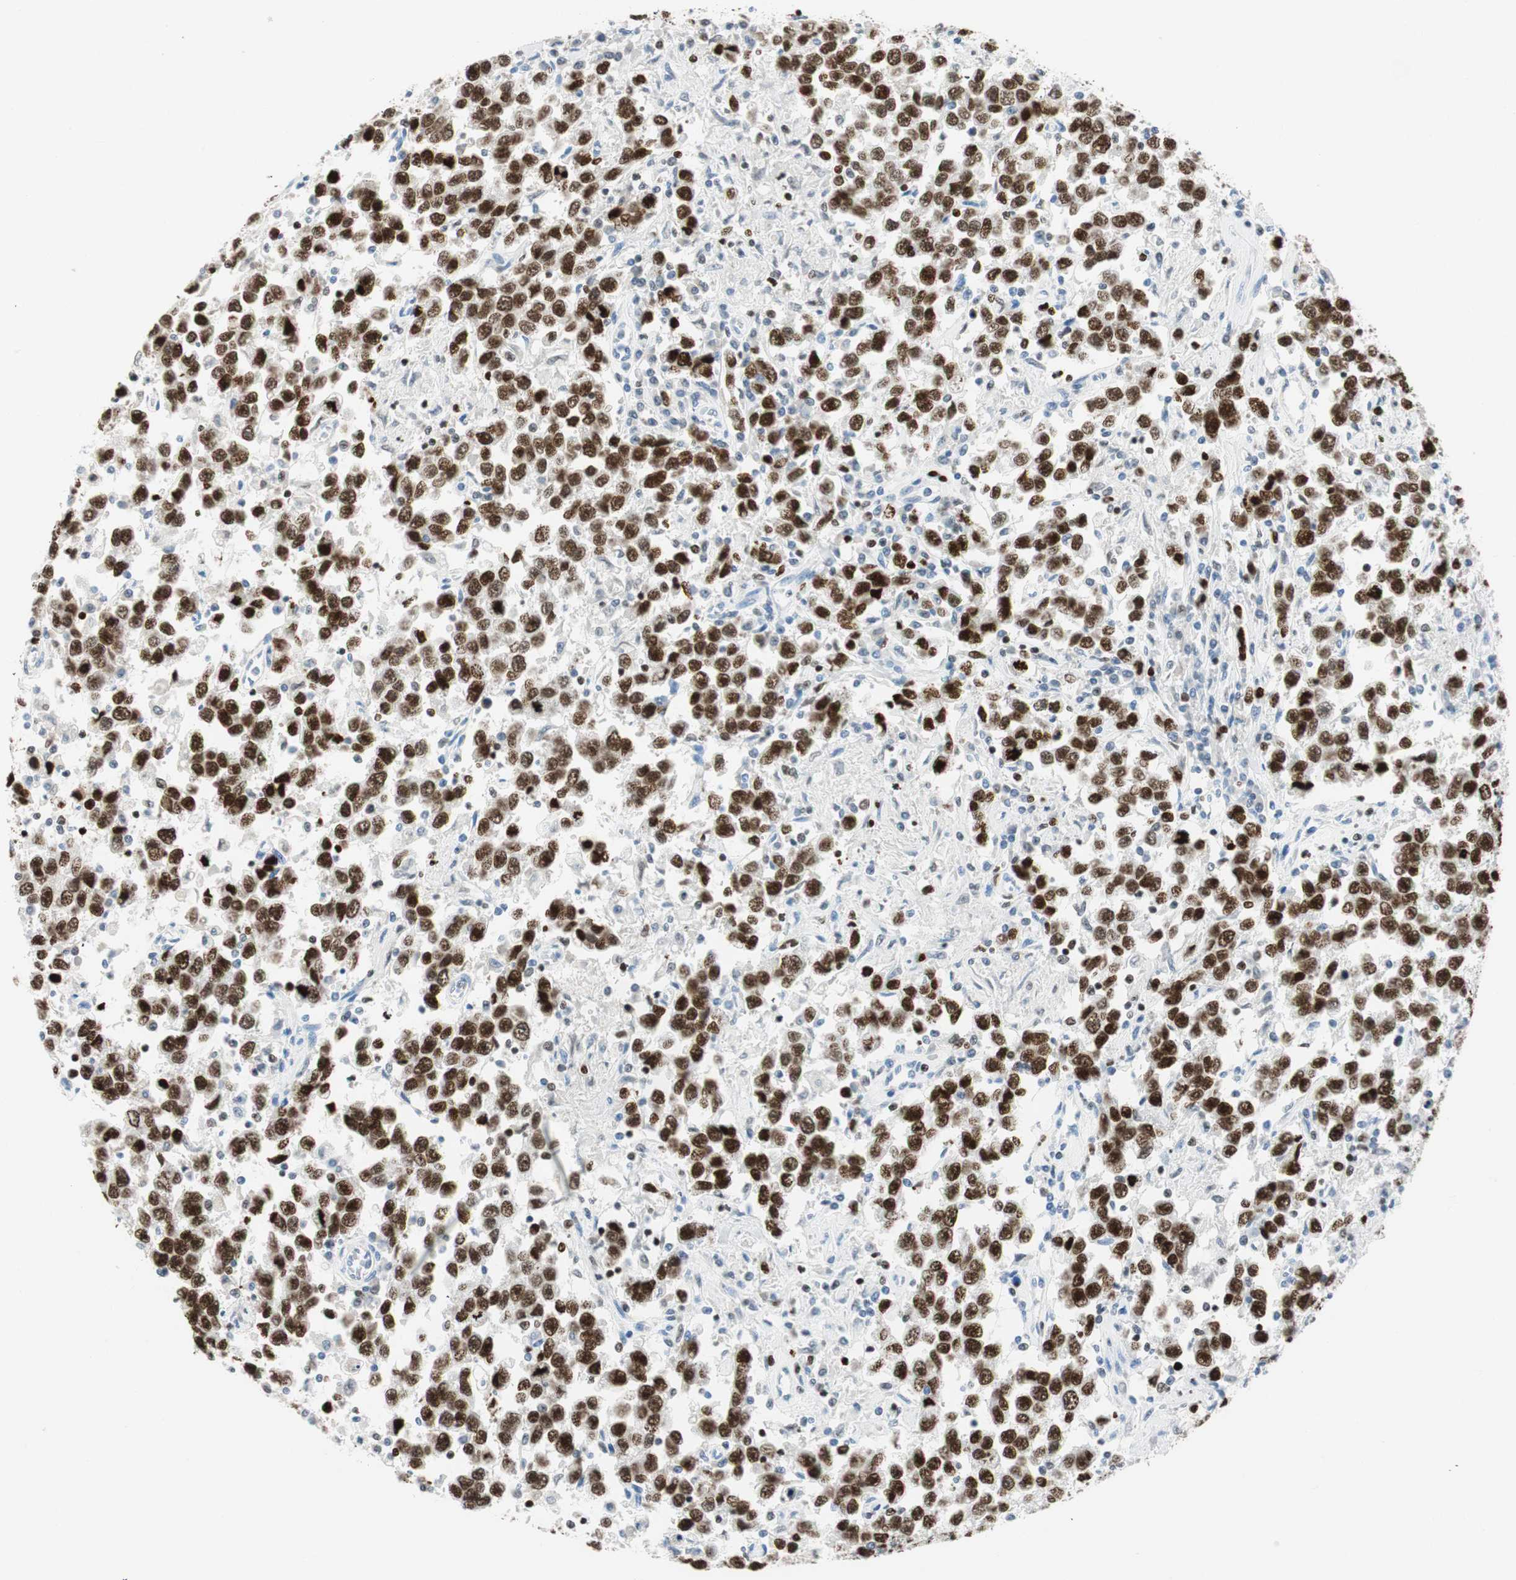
{"staining": {"intensity": "strong", "quantity": ">75%", "location": "nuclear"}, "tissue": "testis cancer", "cell_type": "Tumor cells", "image_type": "cancer", "snomed": [{"axis": "morphology", "description": "Seminoma, NOS"}, {"axis": "topography", "description": "Testis"}], "caption": "Seminoma (testis) tissue demonstrates strong nuclear positivity in about >75% of tumor cells", "gene": "EZH2", "patient": {"sex": "male", "age": 41}}